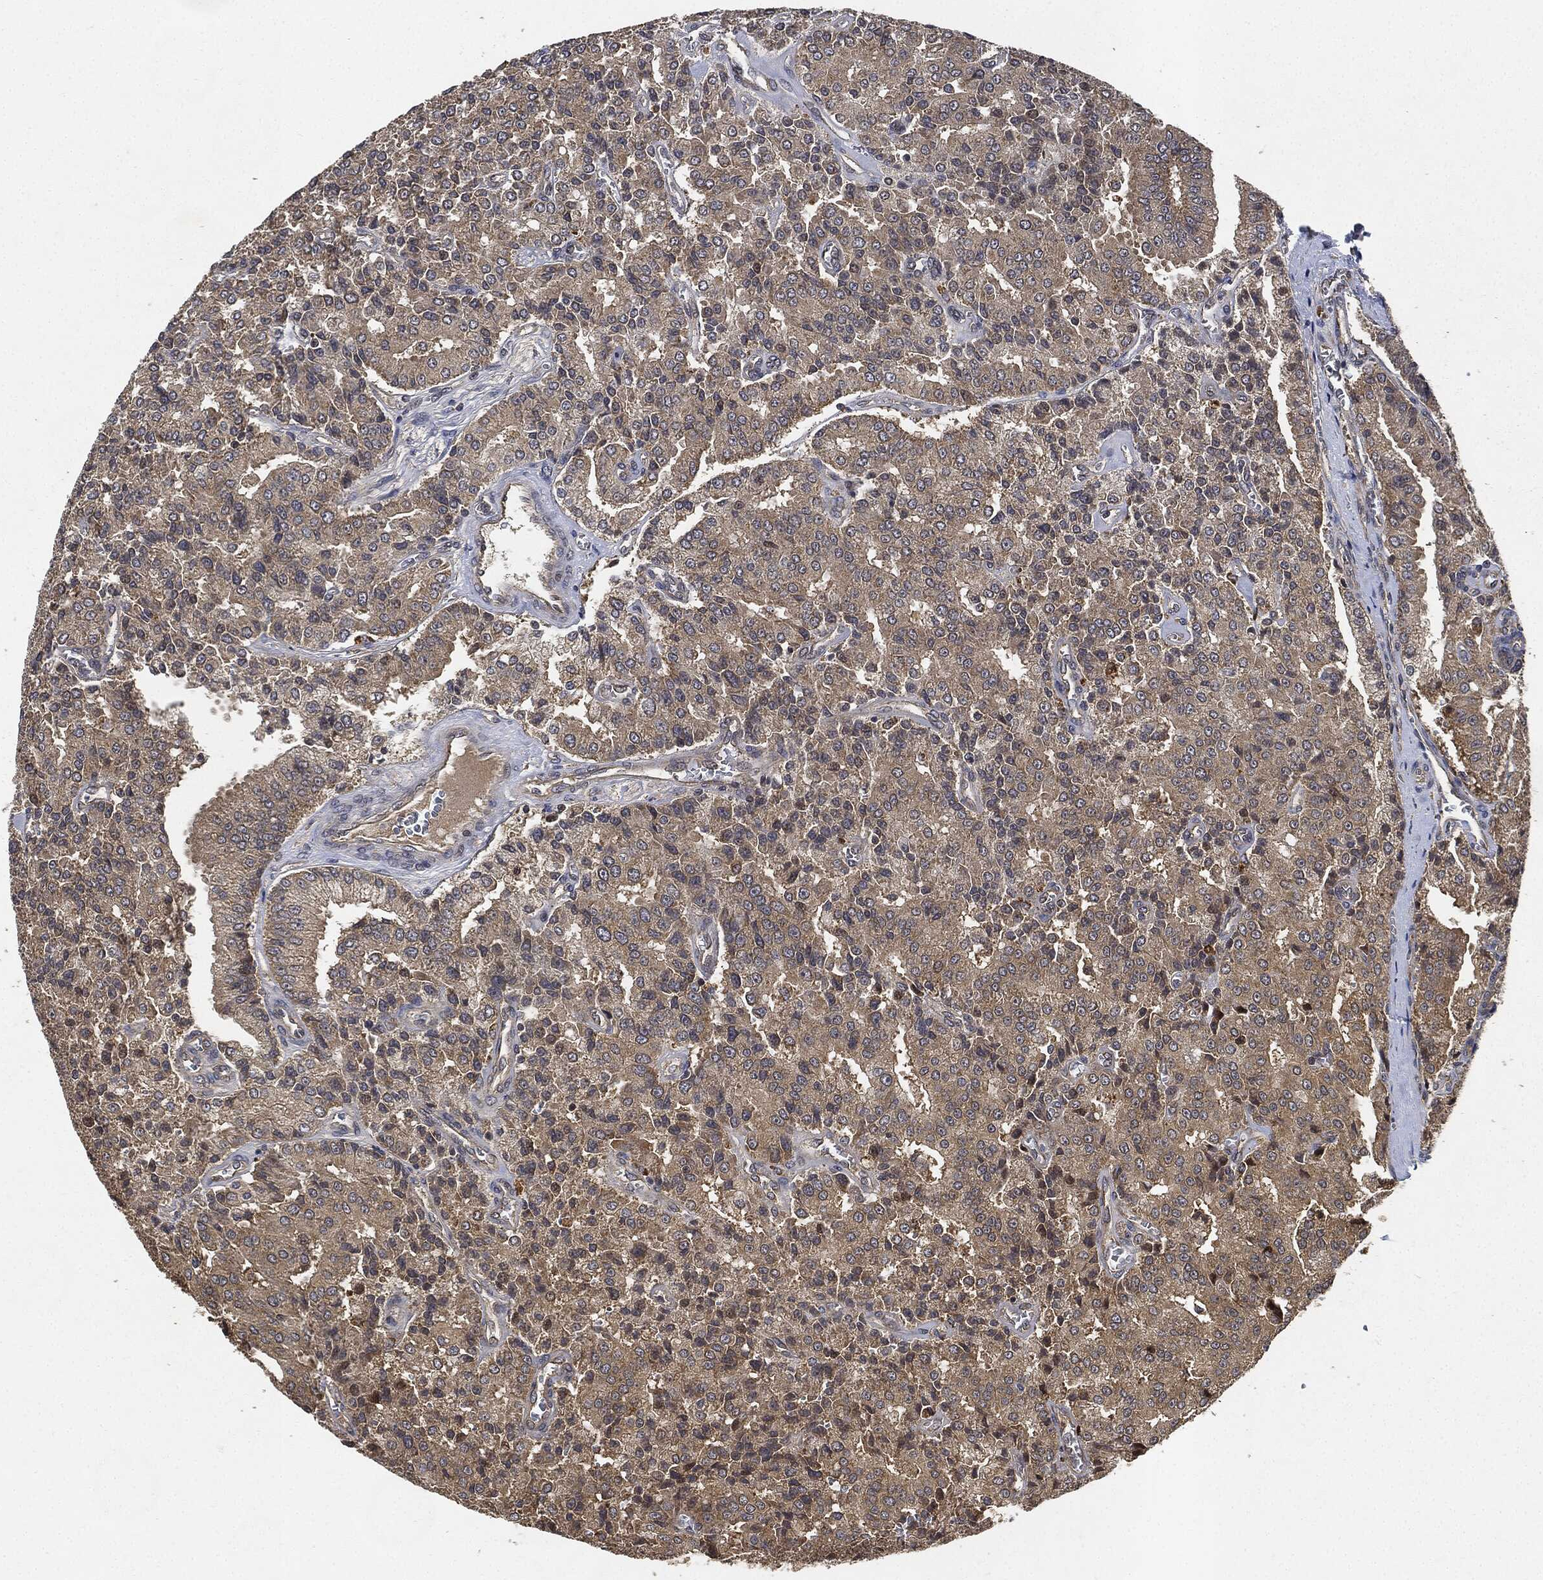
{"staining": {"intensity": "weak", "quantity": "25%-75%", "location": "cytoplasmic/membranous"}, "tissue": "prostate cancer", "cell_type": "Tumor cells", "image_type": "cancer", "snomed": [{"axis": "morphology", "description": "Adenocarcinoma, NOS"}, {"axis": "topography", "description": "Prostate and seminal vesicle, NOS"}, {"axis": "topography", "description": "Prostate"}], "caption": "Prostate cancer tissue displays weak cytoplasmic/membranous expression in about 25%-75% of tumor cells", "gene": "MLST8", "patient": {"sex": "male", "age": 67}}